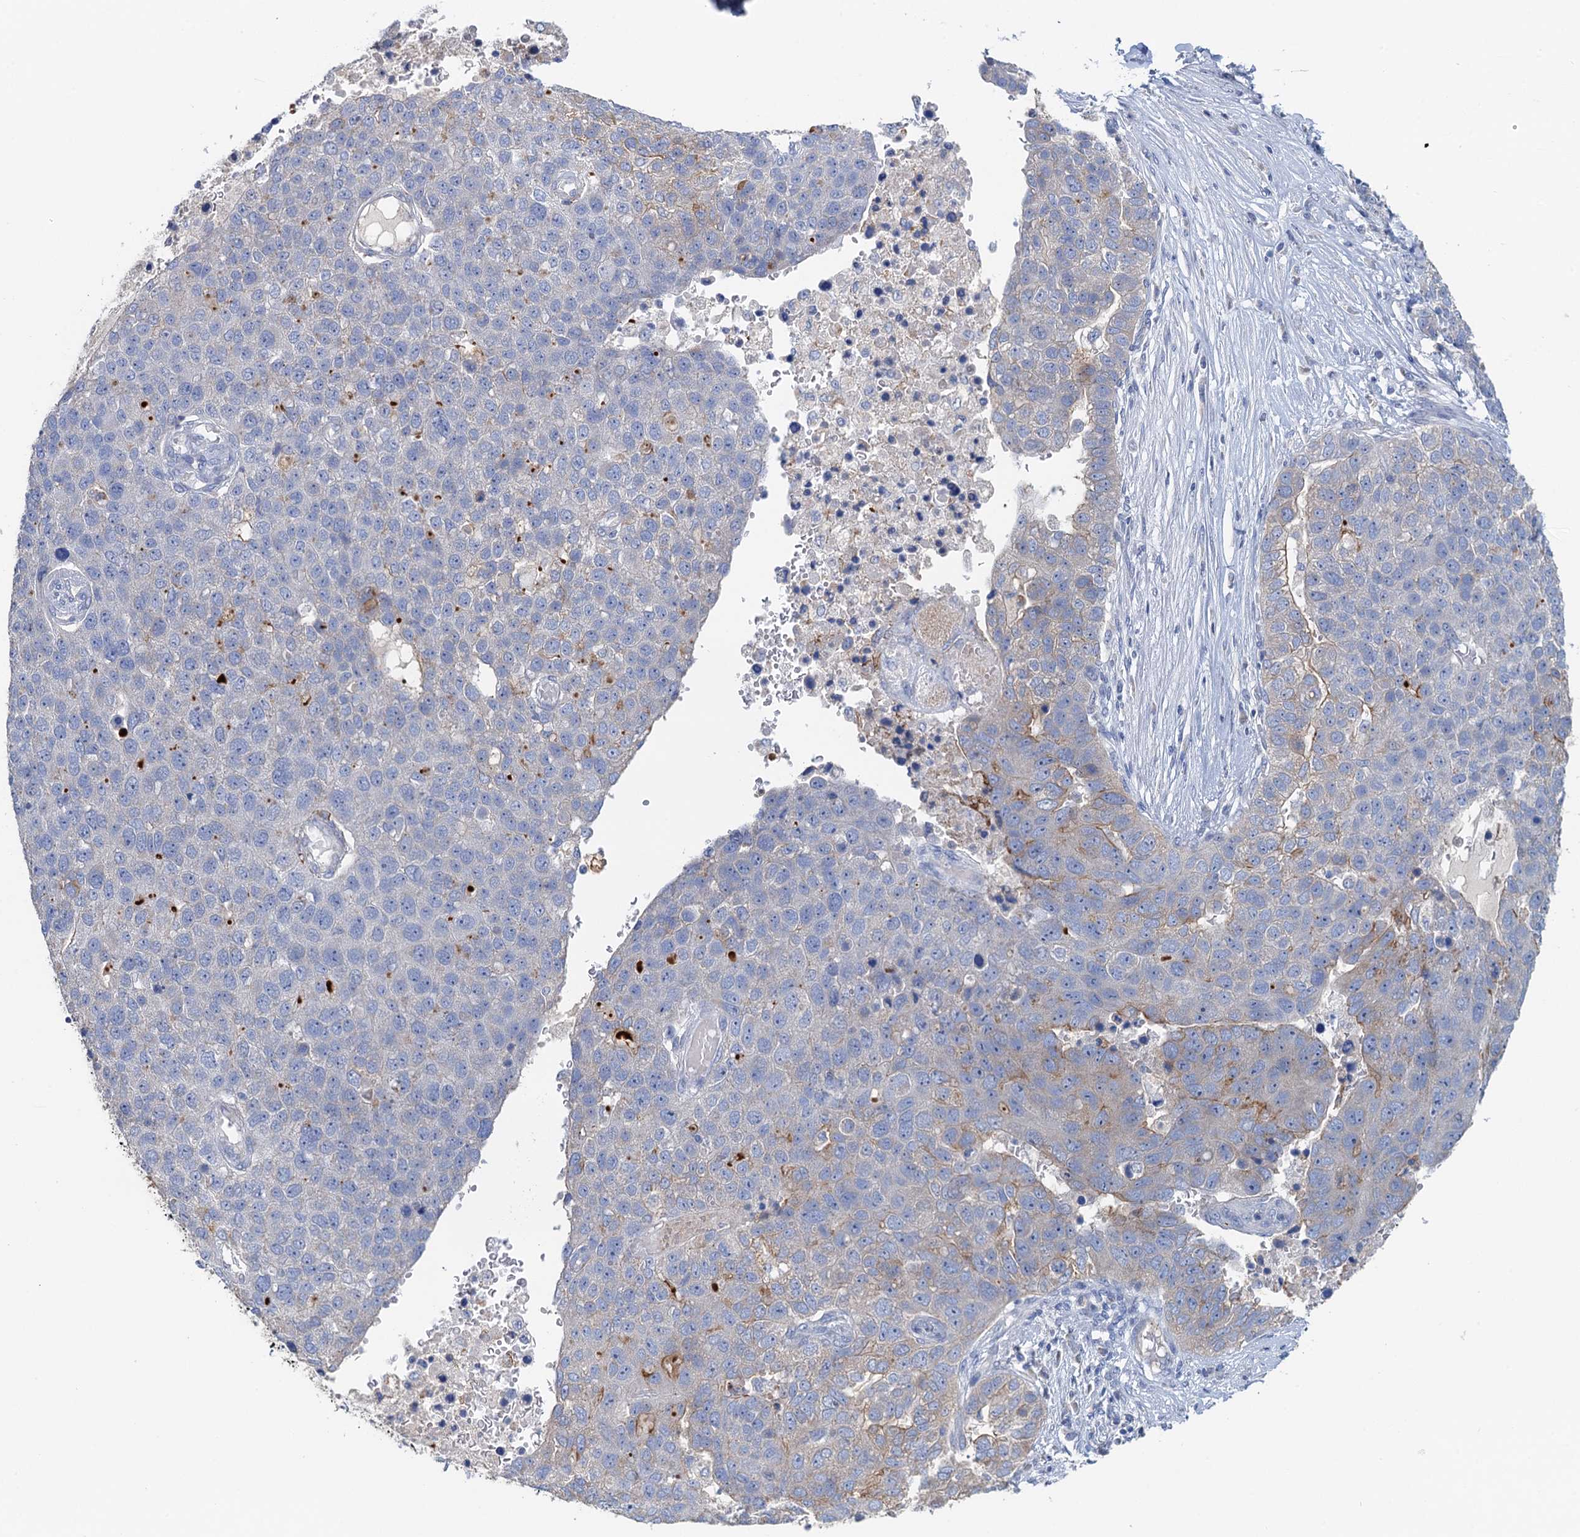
{"staining": {"intensity": "weak", "quantity": "<25%", "location": "cytoplasmic/membranous"}, "tissue": "pancreatic cancer", "cell_type": "Tumor cells", "image_type": "cancer", "snomed": [{"axis": "morphology", "description": "Adenocarcinoma, NOS"}, {"axis": "topography", "description": "Pancreas"}], "caption": "Immunohistochemical staining of human adenocarcinoma (pancreatic) demonstrates no significant positivity in tumor cells.", "gene": "PLLP", "patient": {"sex": "female", "age": 61}}